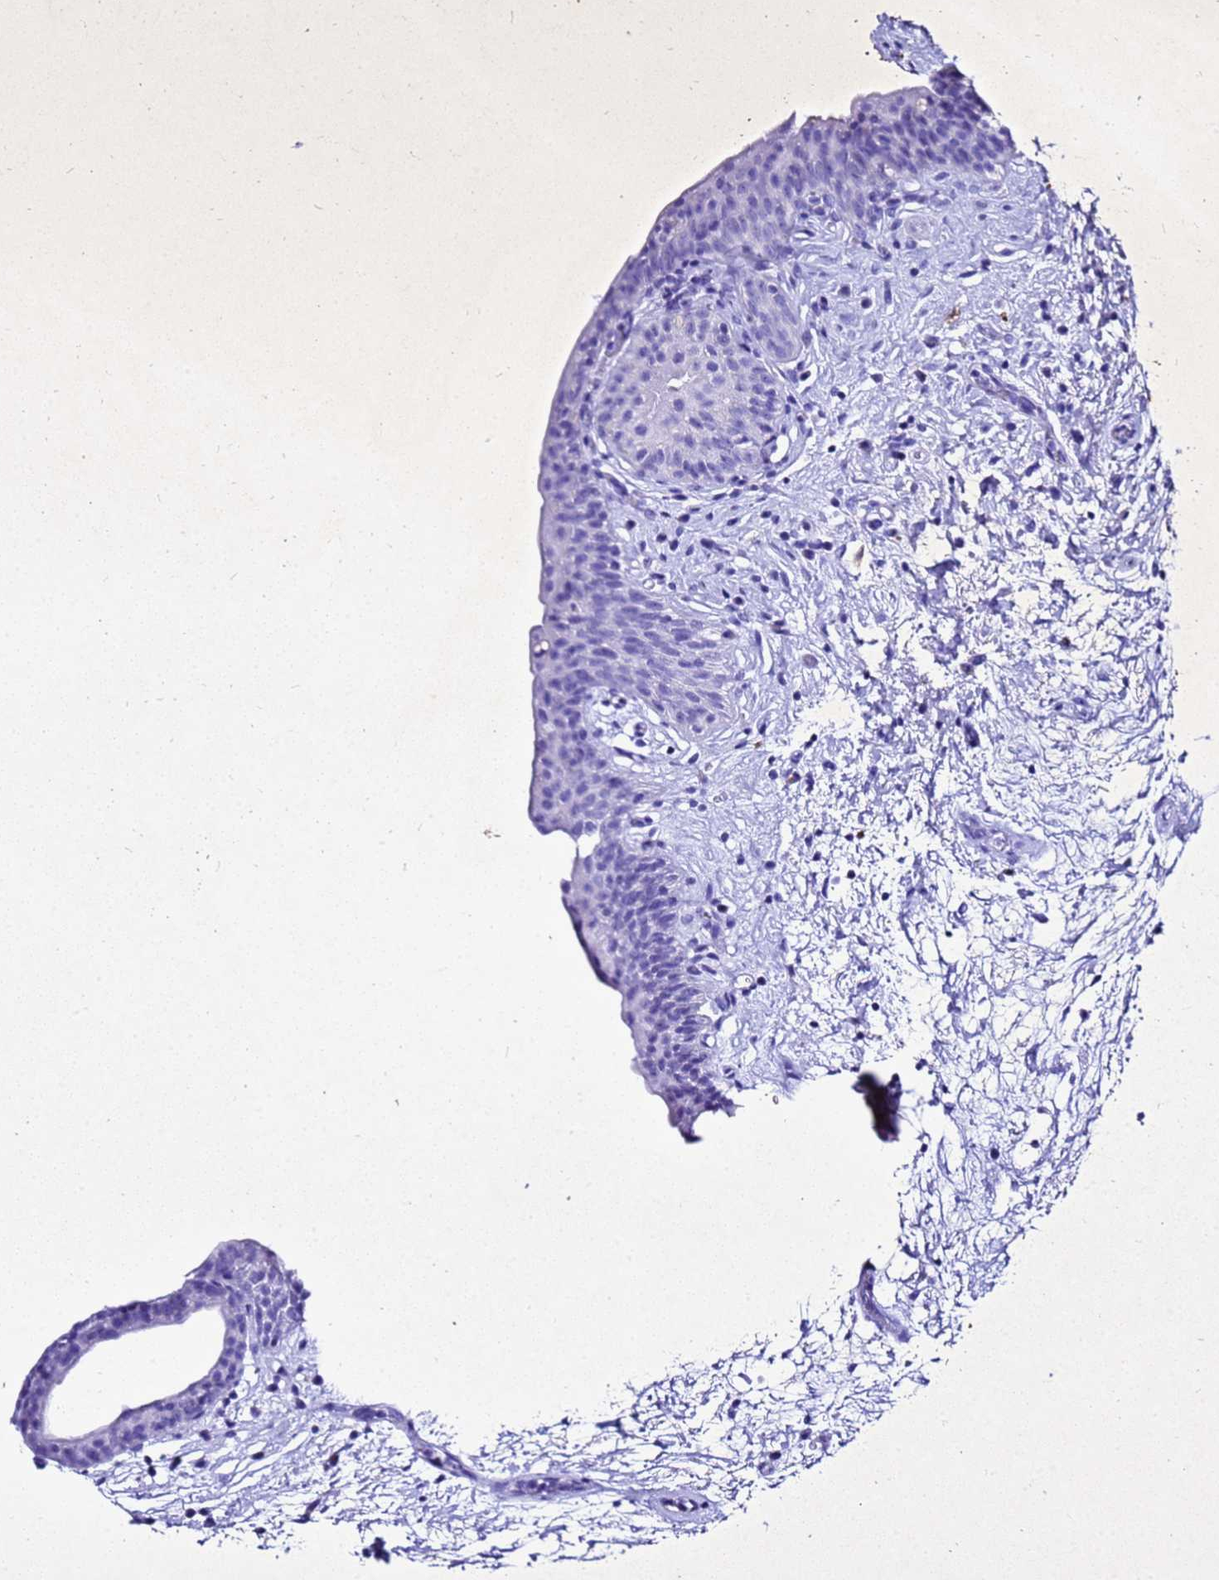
{"staining": {"intensity": "negative", "quantity": "none", "location": "none"}, "tissue": "urinary bladder", "cell_type": "Urothelial cells", "image_type": "normal", "snomed": [{"axis": "morphology", "description": "Normal tissue, NOS"}, {"axis": "topography", "description": "Urinary bladder"}], "caption": "Urothelial cells are negative for protein expression in normal human urinary bladder. The staining is performed using DAB brown chromogen with nuclei counter-stained in using hematoxylin.", "gene": "LIPF", "patient": {"sex": "male", "age": 83}}